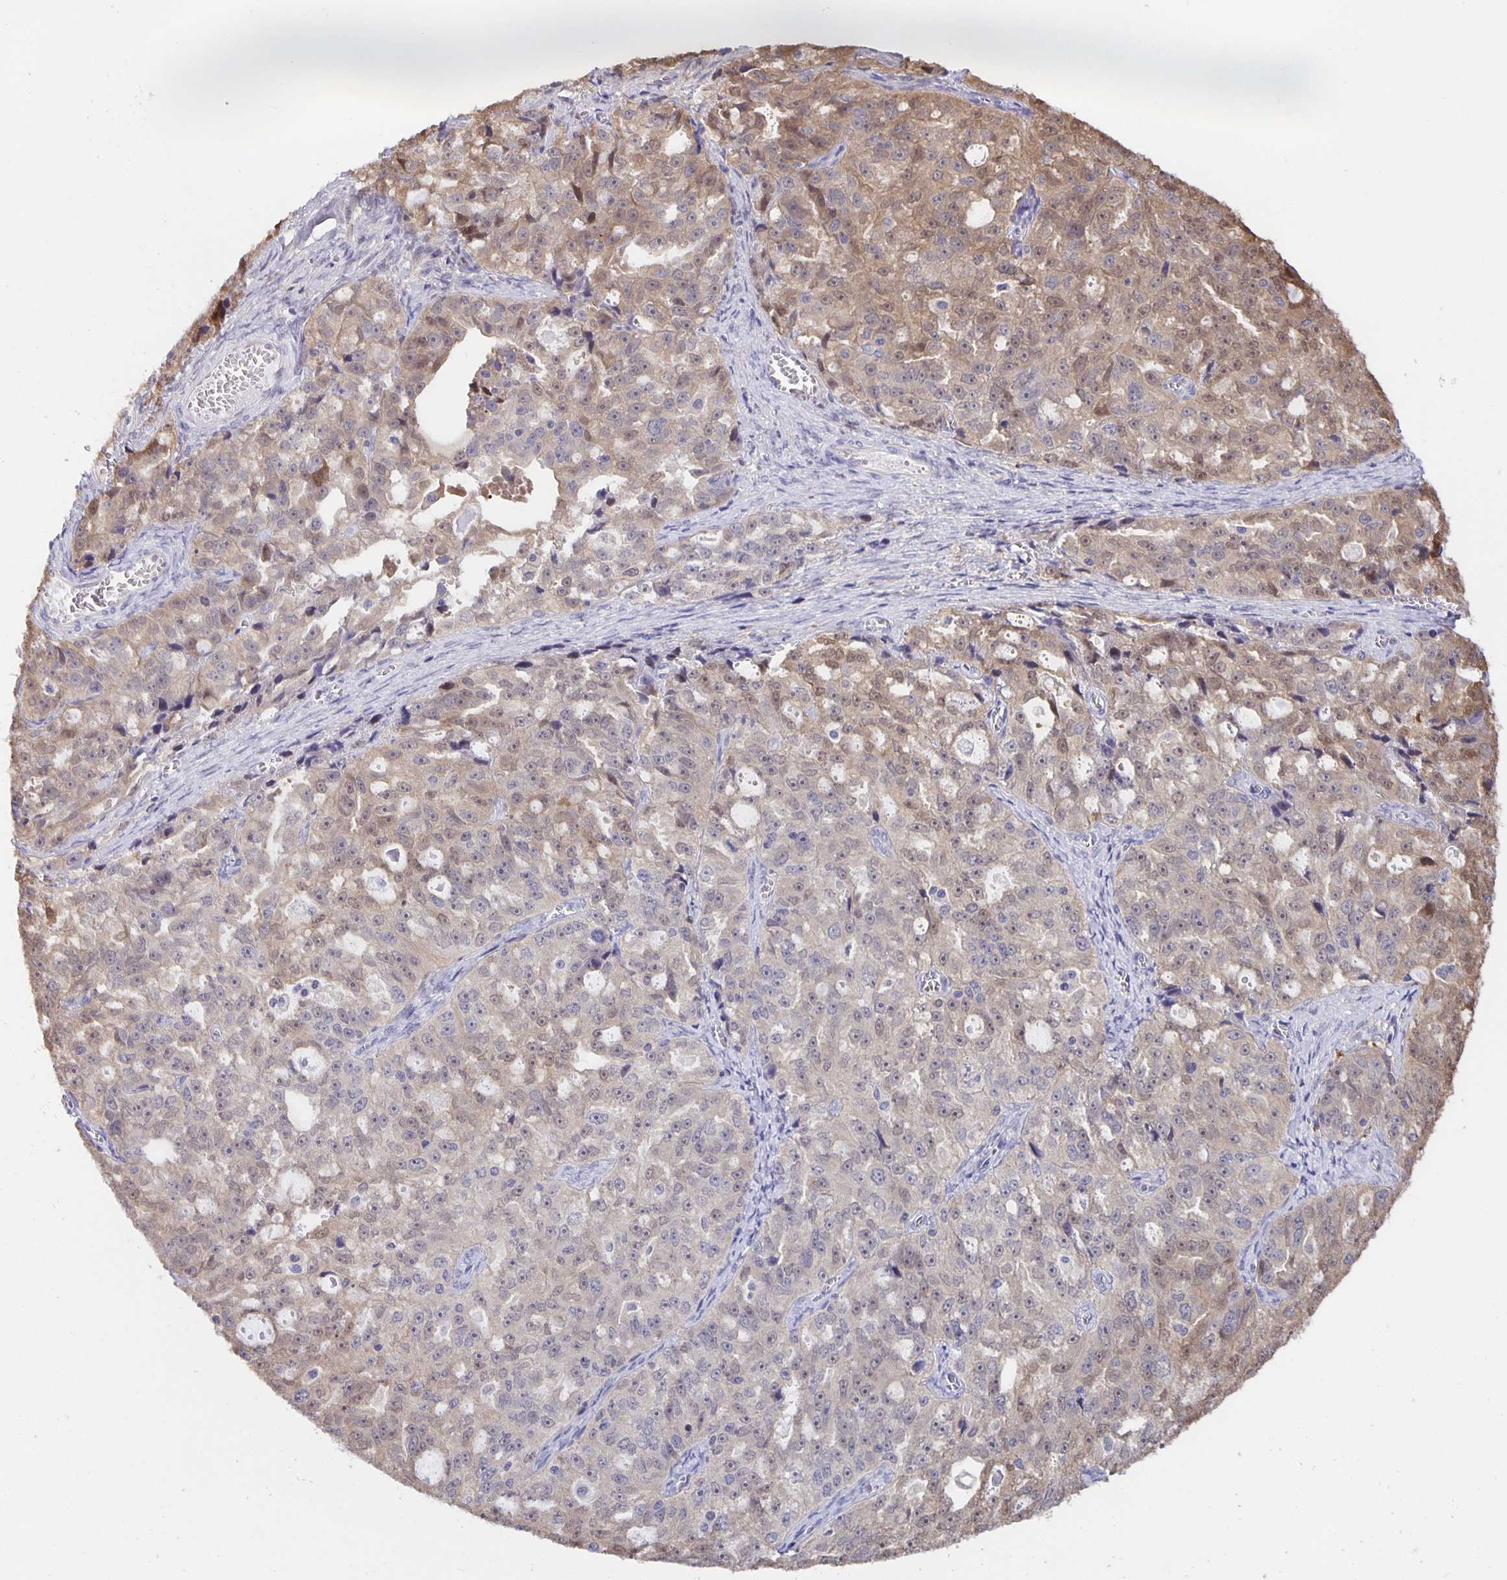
{"staining": {"intensity": "weak", "quantity": "25%-75%", "location": "cytoplasmic/membranous,nuclear"}, "tissue": "ovarian cancer", "cell_type": "Tumor cells", "image_type": "cancer", "snomed": [{"axis": "morphology", "description": "Cystadenocarcinoma, serous, NOS"}, {"axis": "topography", "description": "Ovary"}], "caption": "Tumor cells show low levels of weak cytoplasmic/membranous and nuclear staining in about 25%-75% of cells in human ovarian serous cystadenocarcinoma.", "gene": "MARCHF6", "patient": {"sex": "female", "age": 51}}